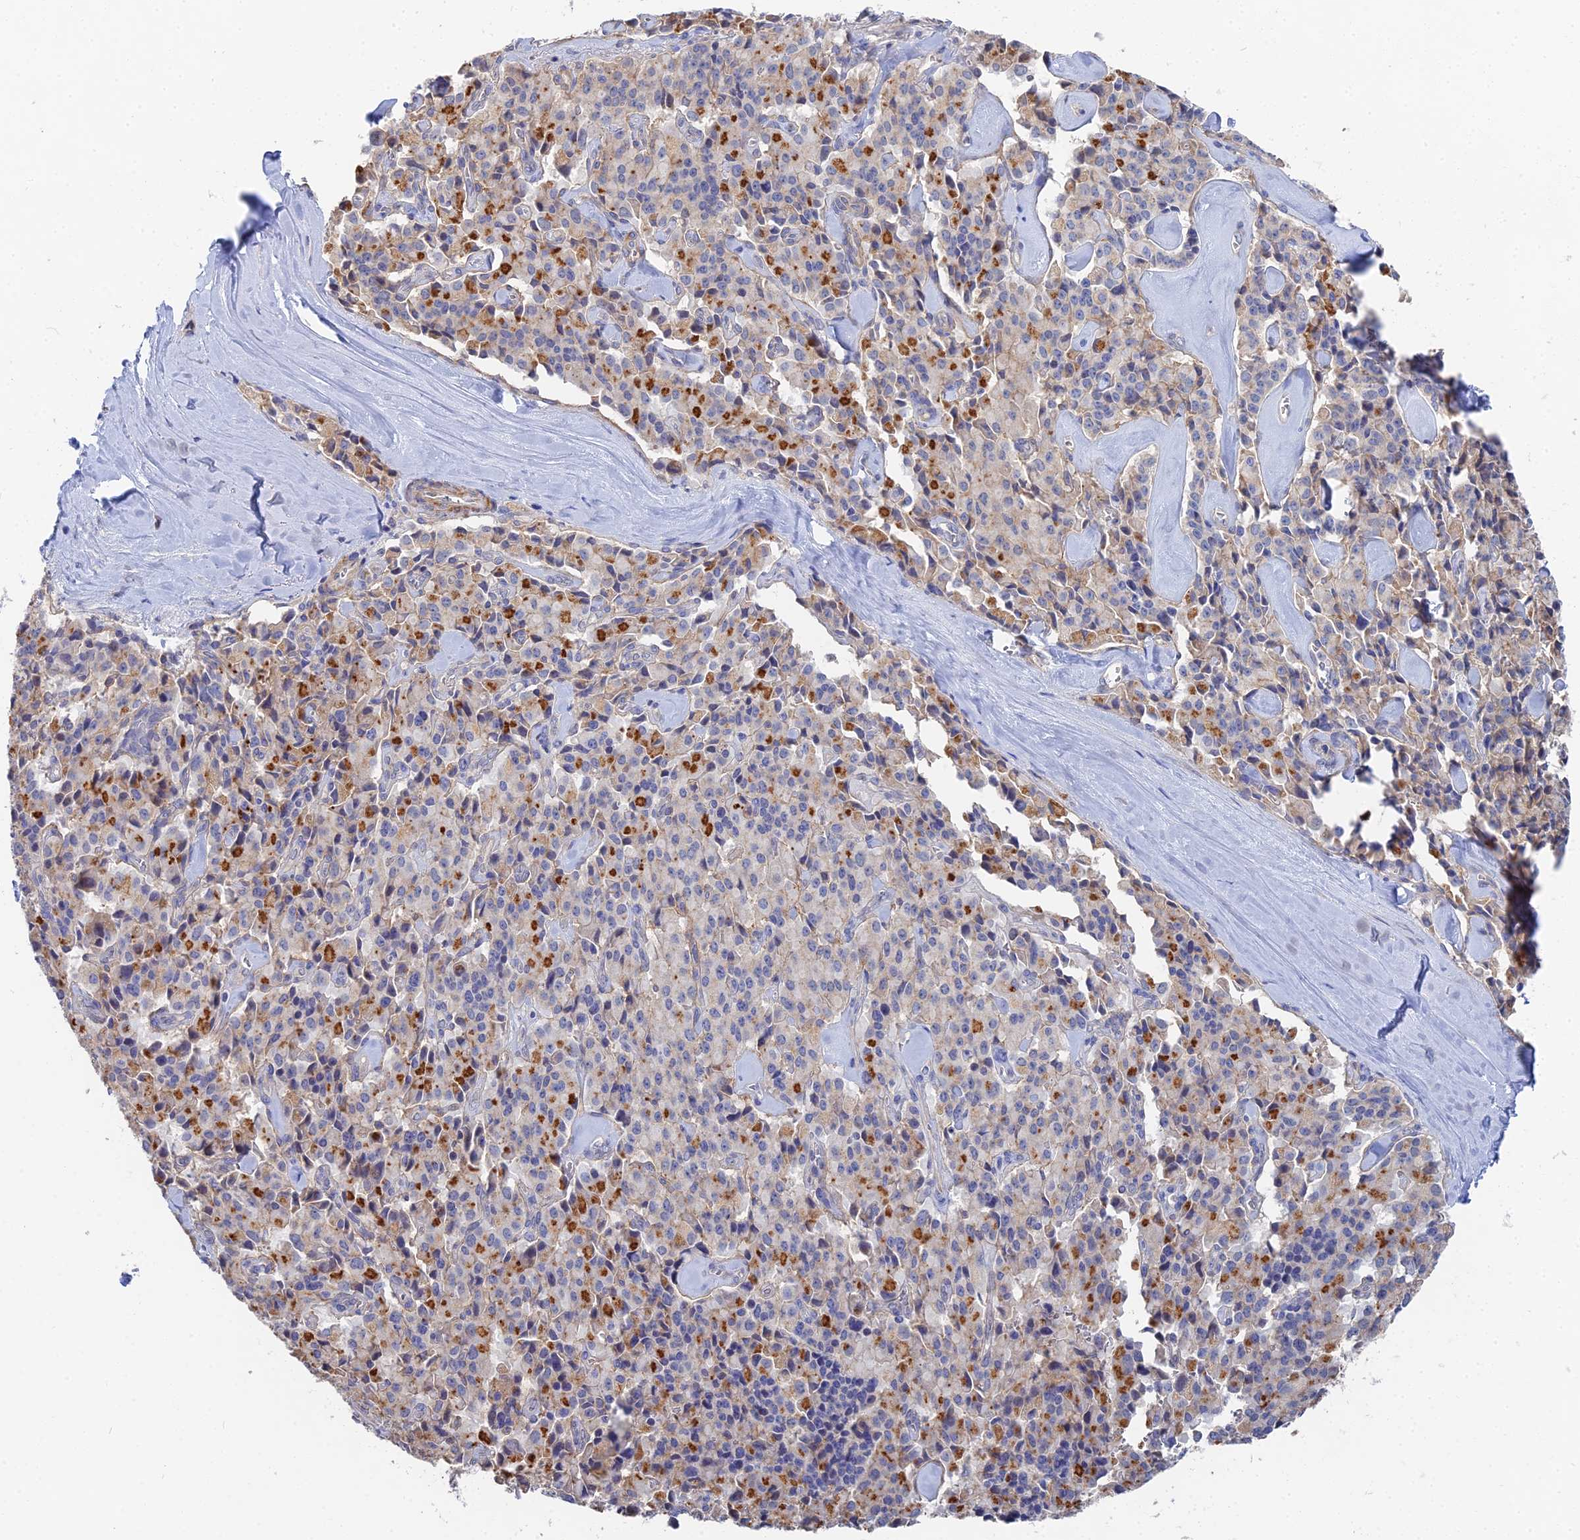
{"staining": {"intensity": "negative", "quantity": "none", "location": "none"}, "tissue": "pancreatic cancer", "cell_type": "Tumor cells", "image_type": "cancer", "snomed": [{"axis": "morphology", "description": "Adenocarcinoma, NOS"}, {"axis": "topography", "description": "Pancreas"}], "caption": "This is an immunohistochemistry photomicrograph of human pancreatic adenocarcinoma. There is no positivity in tumor cells.", "gene": "DNAH14", "patient": {"sex": "male", "age": 65}}